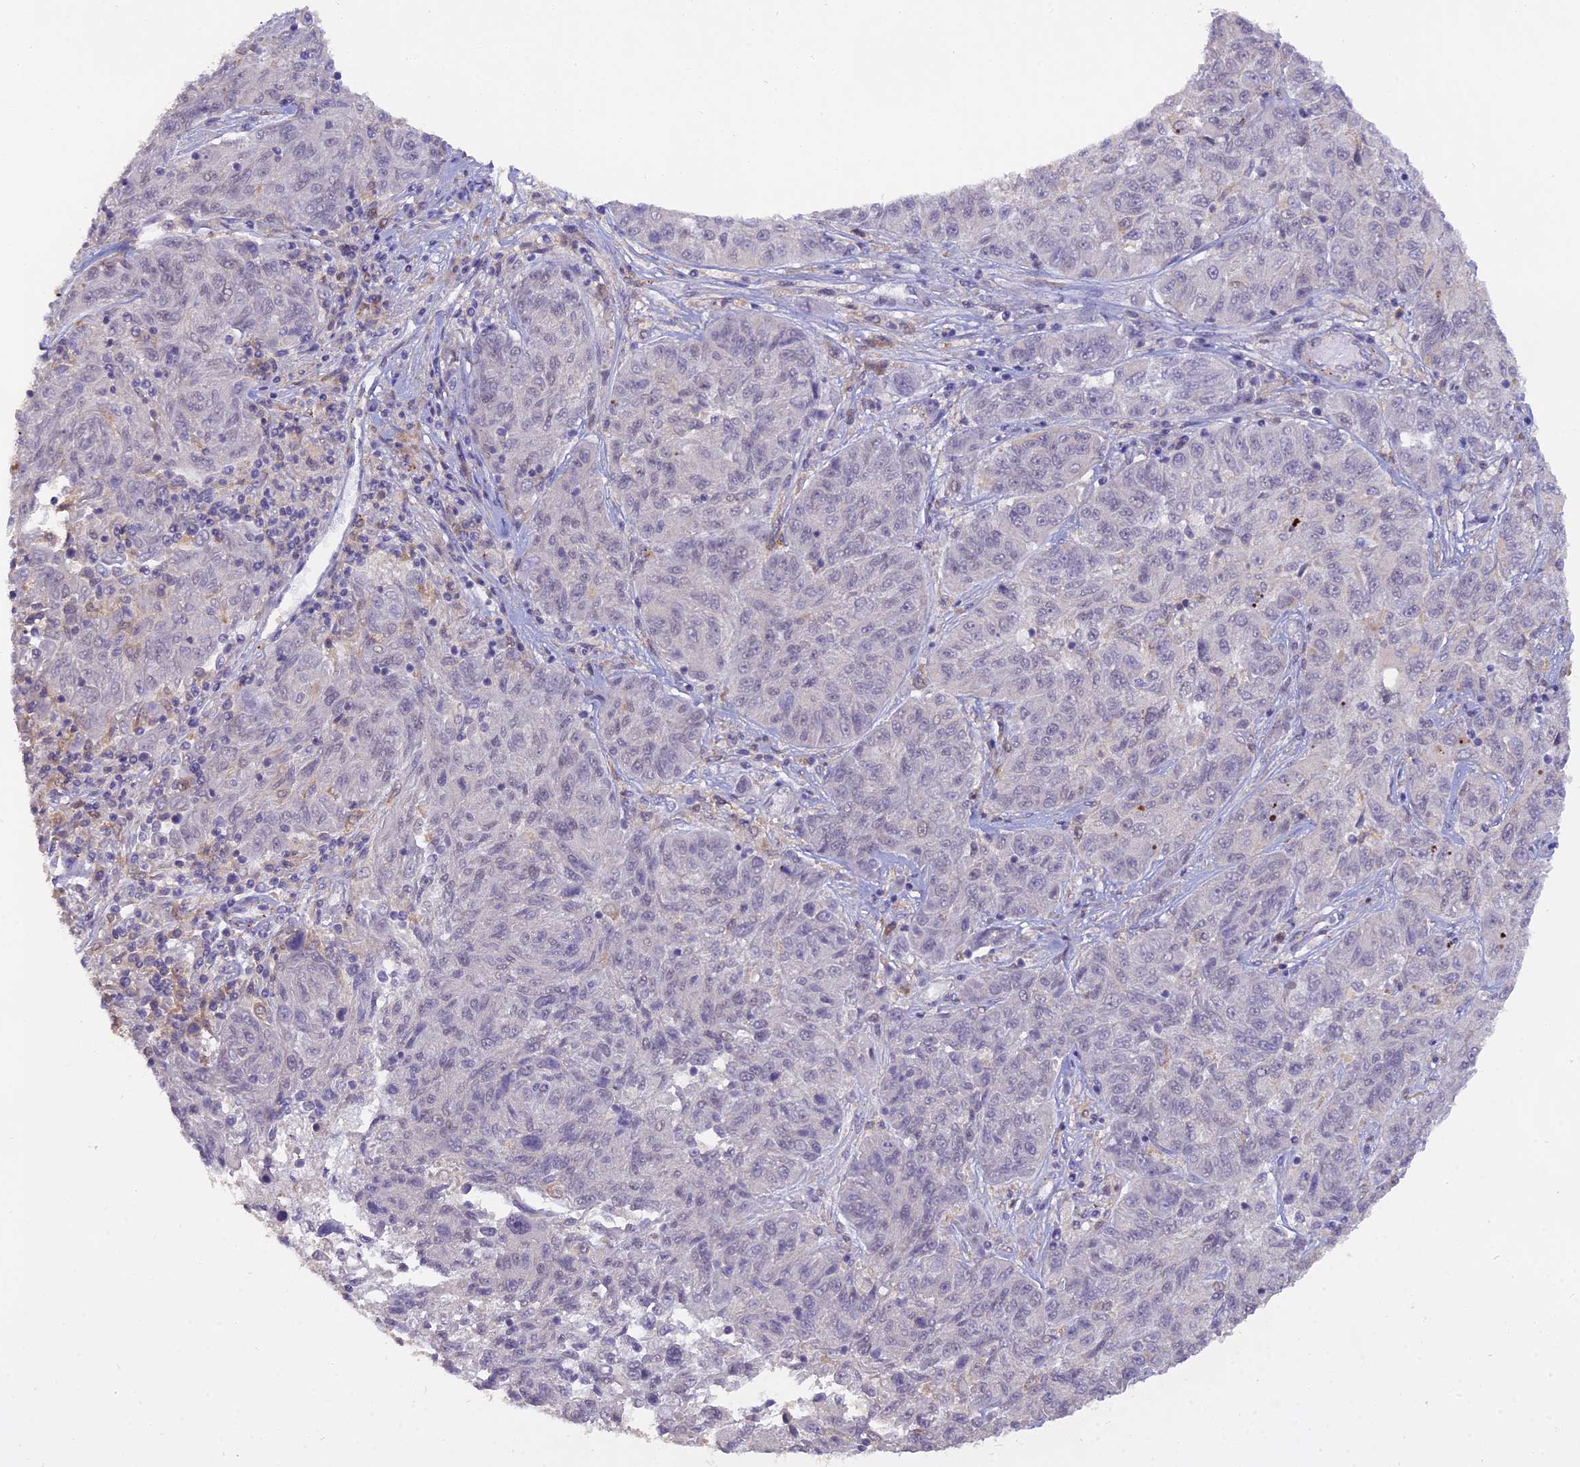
{"staining": {"intensity": "negative", "quantity": "none", "location": "none"}, "tissue": "melanoma", "cell_type": "Tumor cells", "image_type": "cancer", "snomed": [{"axis": "morphology", "description": "Malignant melanoma, NOS"}, {"axis": "topography", "description": "Skin"}], "caption": "Melanoma stained for a protein using immunohistochemistry (IHC) demonstrates no expression tumor cells.", "gene": "BLNK", "patient": {"sex": "male", "age": 53}}